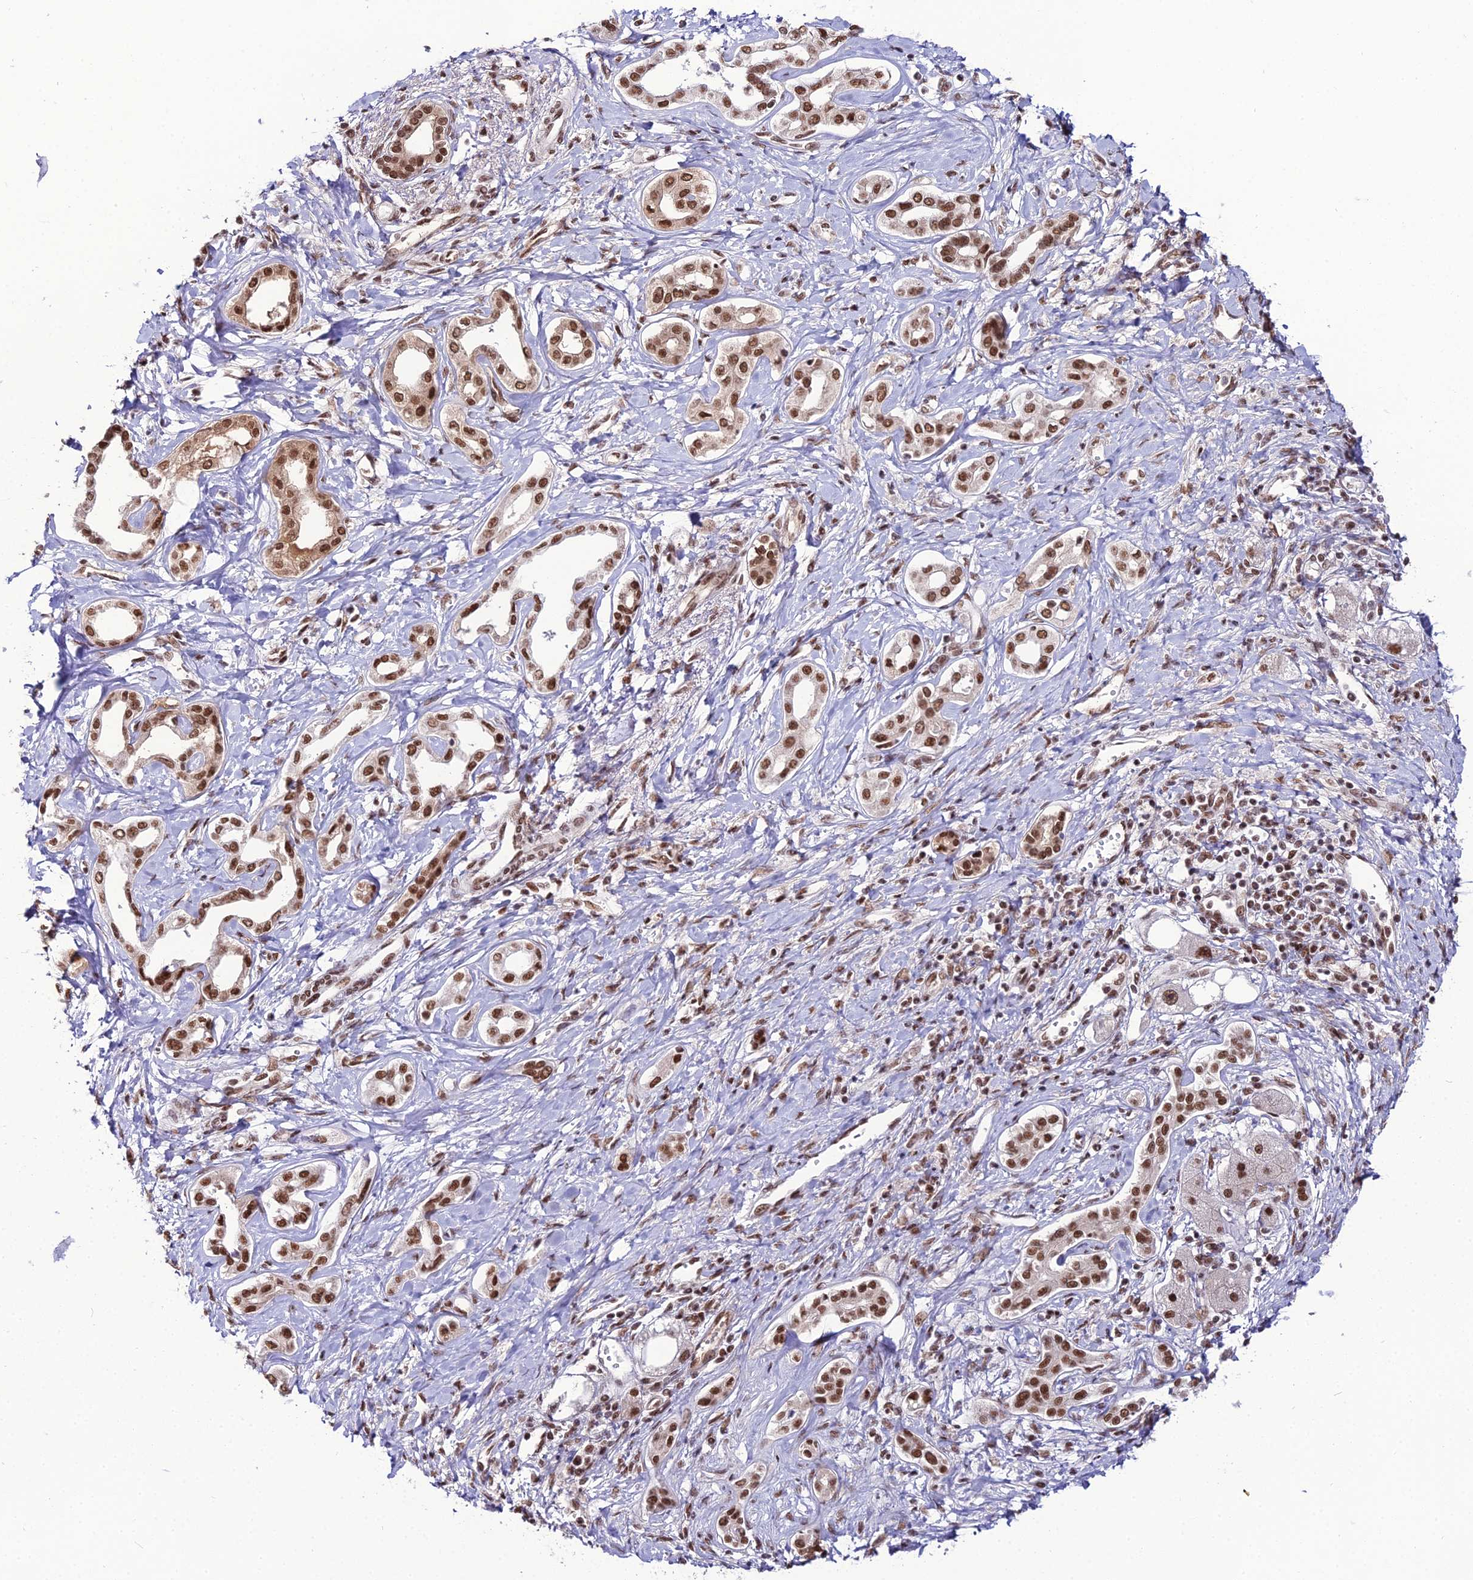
{"staining": {"intensity": "strong", "quantity": ">75%", "location": "nuclear"}, "tissue": "liver cancer", "cell_type": "Tumor cells", "image_type": "cancer", "snomed": [{"axis": "morphology", "description": "Cholangiocarcinoma"}, {"axis": "topography", "description": "Liver"}], "caption": "DAB immunohistochemical staining of human liver cancer (cholangiocarcinoma) demonstrates strong nuclear protein positivity in approximately >75% of tumor cells. Using DAB (brown) and hematoxylin (blue) stains, captured at high magnification using brightfield microscopy.", "gene": "RBM12", "patient": {"sex": "female", "age": 77}}